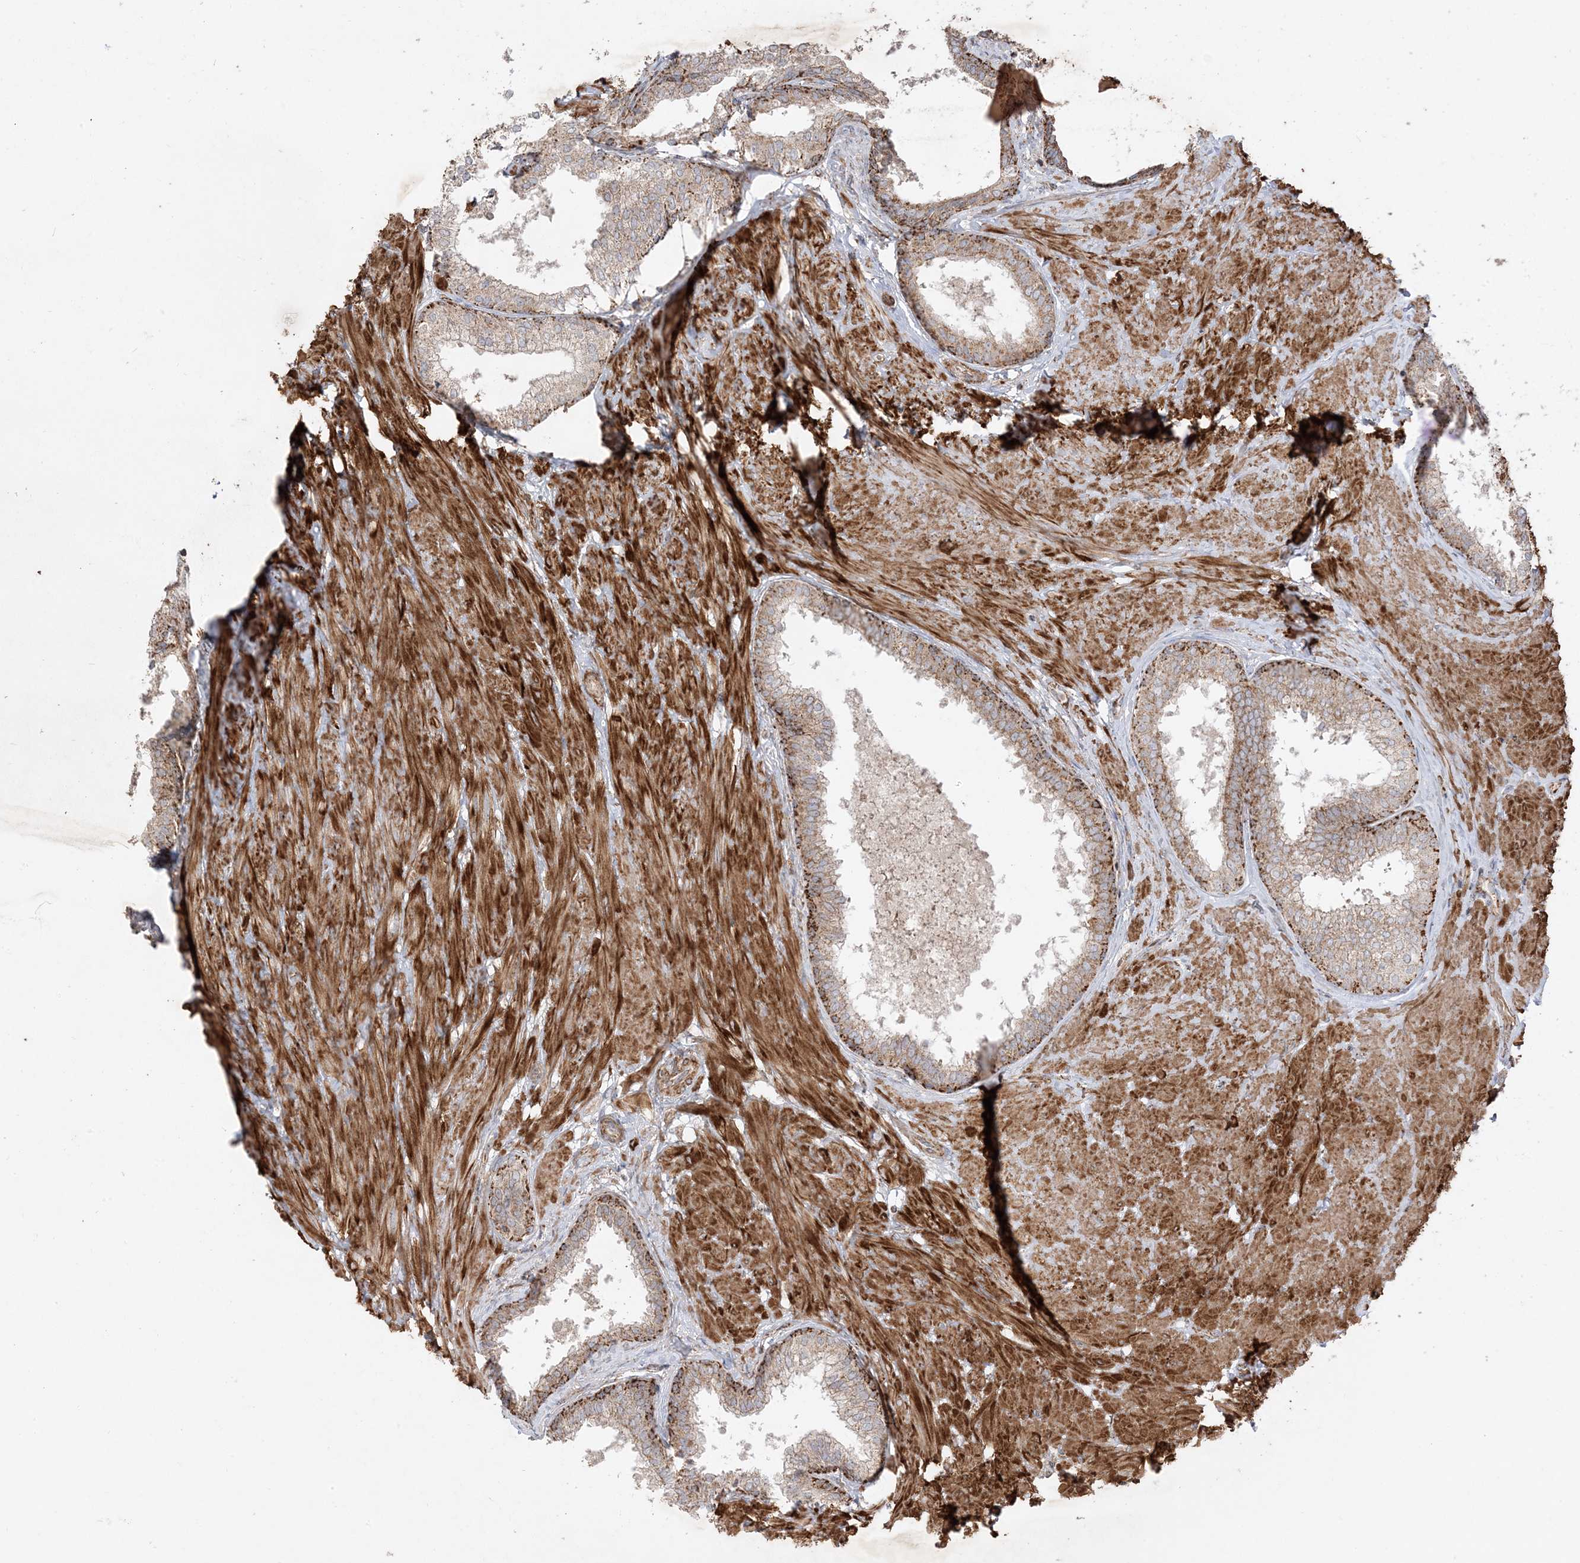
{"staining": {"intensity": "moderate", "quantity": ">75%", "location": "cytoplasmic/membranous"}, "tissue": "prostate", "cell_type": "Glandular cells", "image_type": "normal", "snomed": [{"axis": "morphology", "description": "Normal tissue, NOS"}, {"axis": "topography", "description": "Prostate"}], "caption": "Immunohistochemical staining of unremarkable prostate reveals >75% levels of moderate cytoplasmic/membranous protein expression in approximately >75% of glandular cells. The protein is shown in brown color, while the nuclei are stained blue.", "gene": "AARS2", "patient": {"sex": "male", "age": 48}}